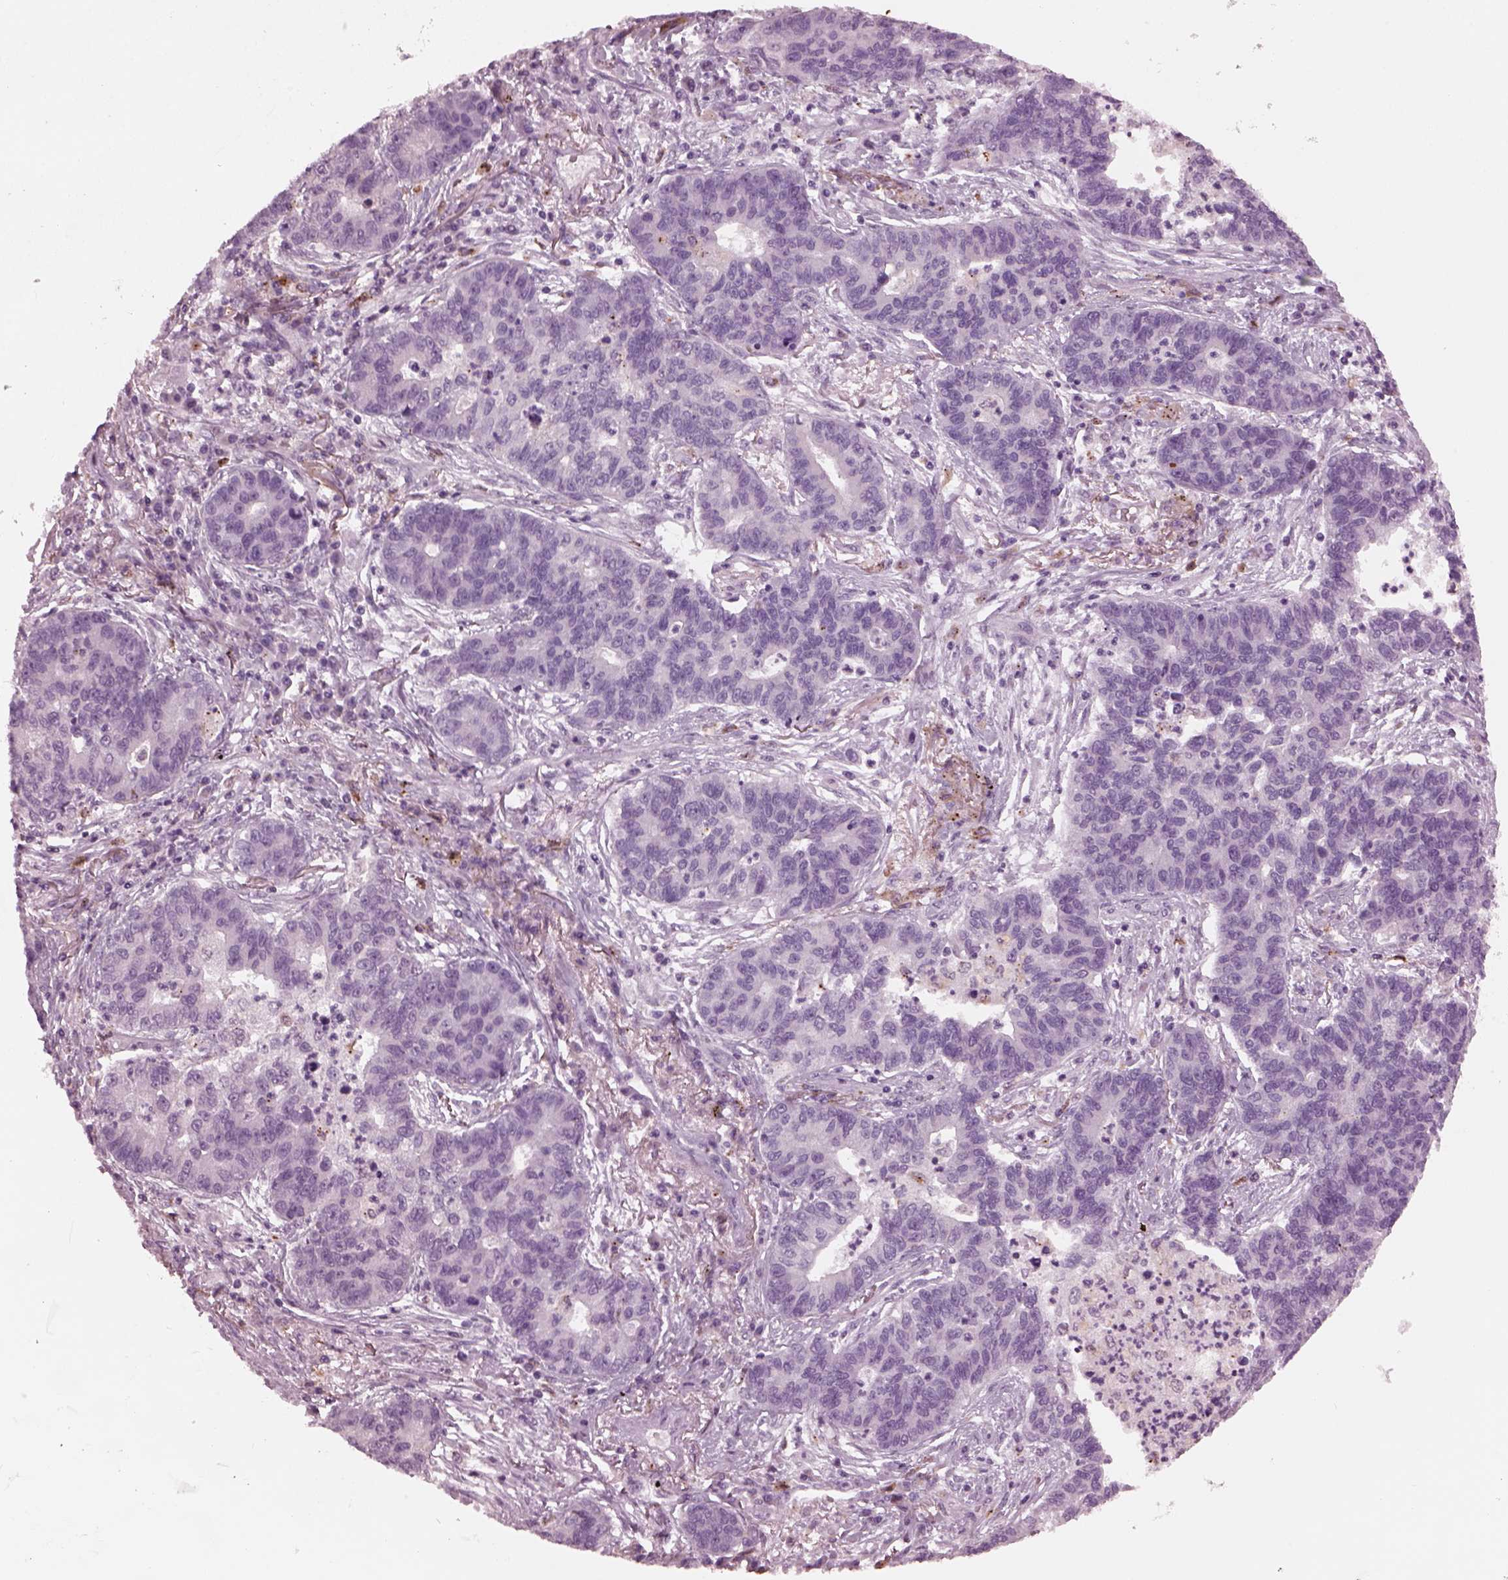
{"staining": {"intensity": "negative", "quantity": "none", "location": "none"}, "tissue": "lung cancer", "cell_type": "Tumor cells", "image_type": "cancer", "snomed": [{"axis": "morphology", "description": "Adenocarcinoma, NOS"}, {"axis": "topography", "description": "Lung"}], "caption": "The micrograph reveals no significant expression in tumor cells of lung cancer.", "gene": "SLAMF8", "patient": {"sex": "female", "age": 57}}